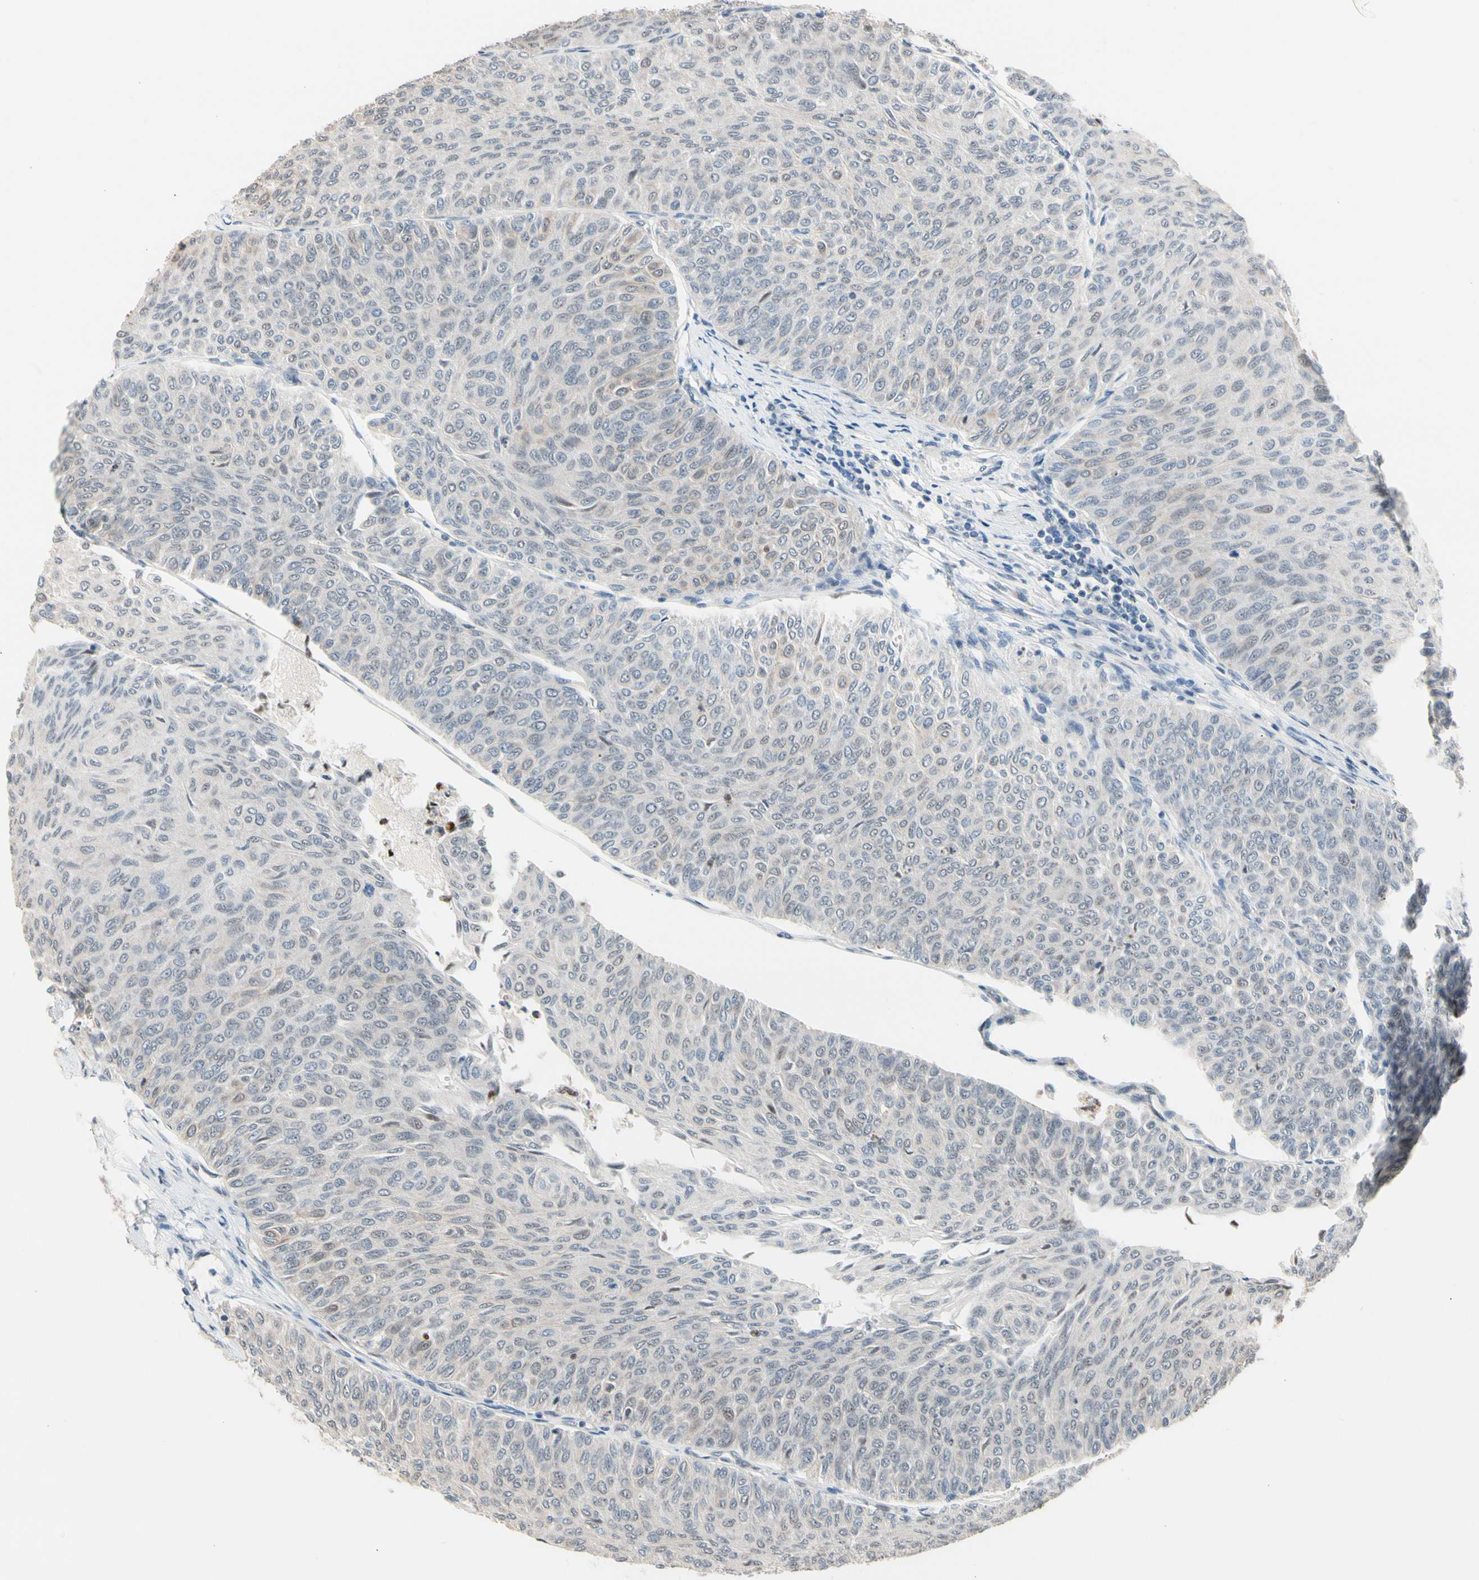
{"staining": {"intensity": "weak", "quantity": "<25%", "location": "cytoplasmic/membranous"}, "tissue": "urothelial cancer", "cell_type": "Tumor cells", "image_type": "cancer", "snomed": [{"axis": "morphology", "description": "Urothelial carcinoma, Low grade"}, {"axis": "topography", "description": "Urinary bladder"}], "caption": "The image shows no staining of tumor cells in urothelial cancer. (DAB (3,3'-diaminobenzidine) immunohistochemistry, high magnification).", "gene": "NGEF", "patient": {"sex": "male", "age": 78}}